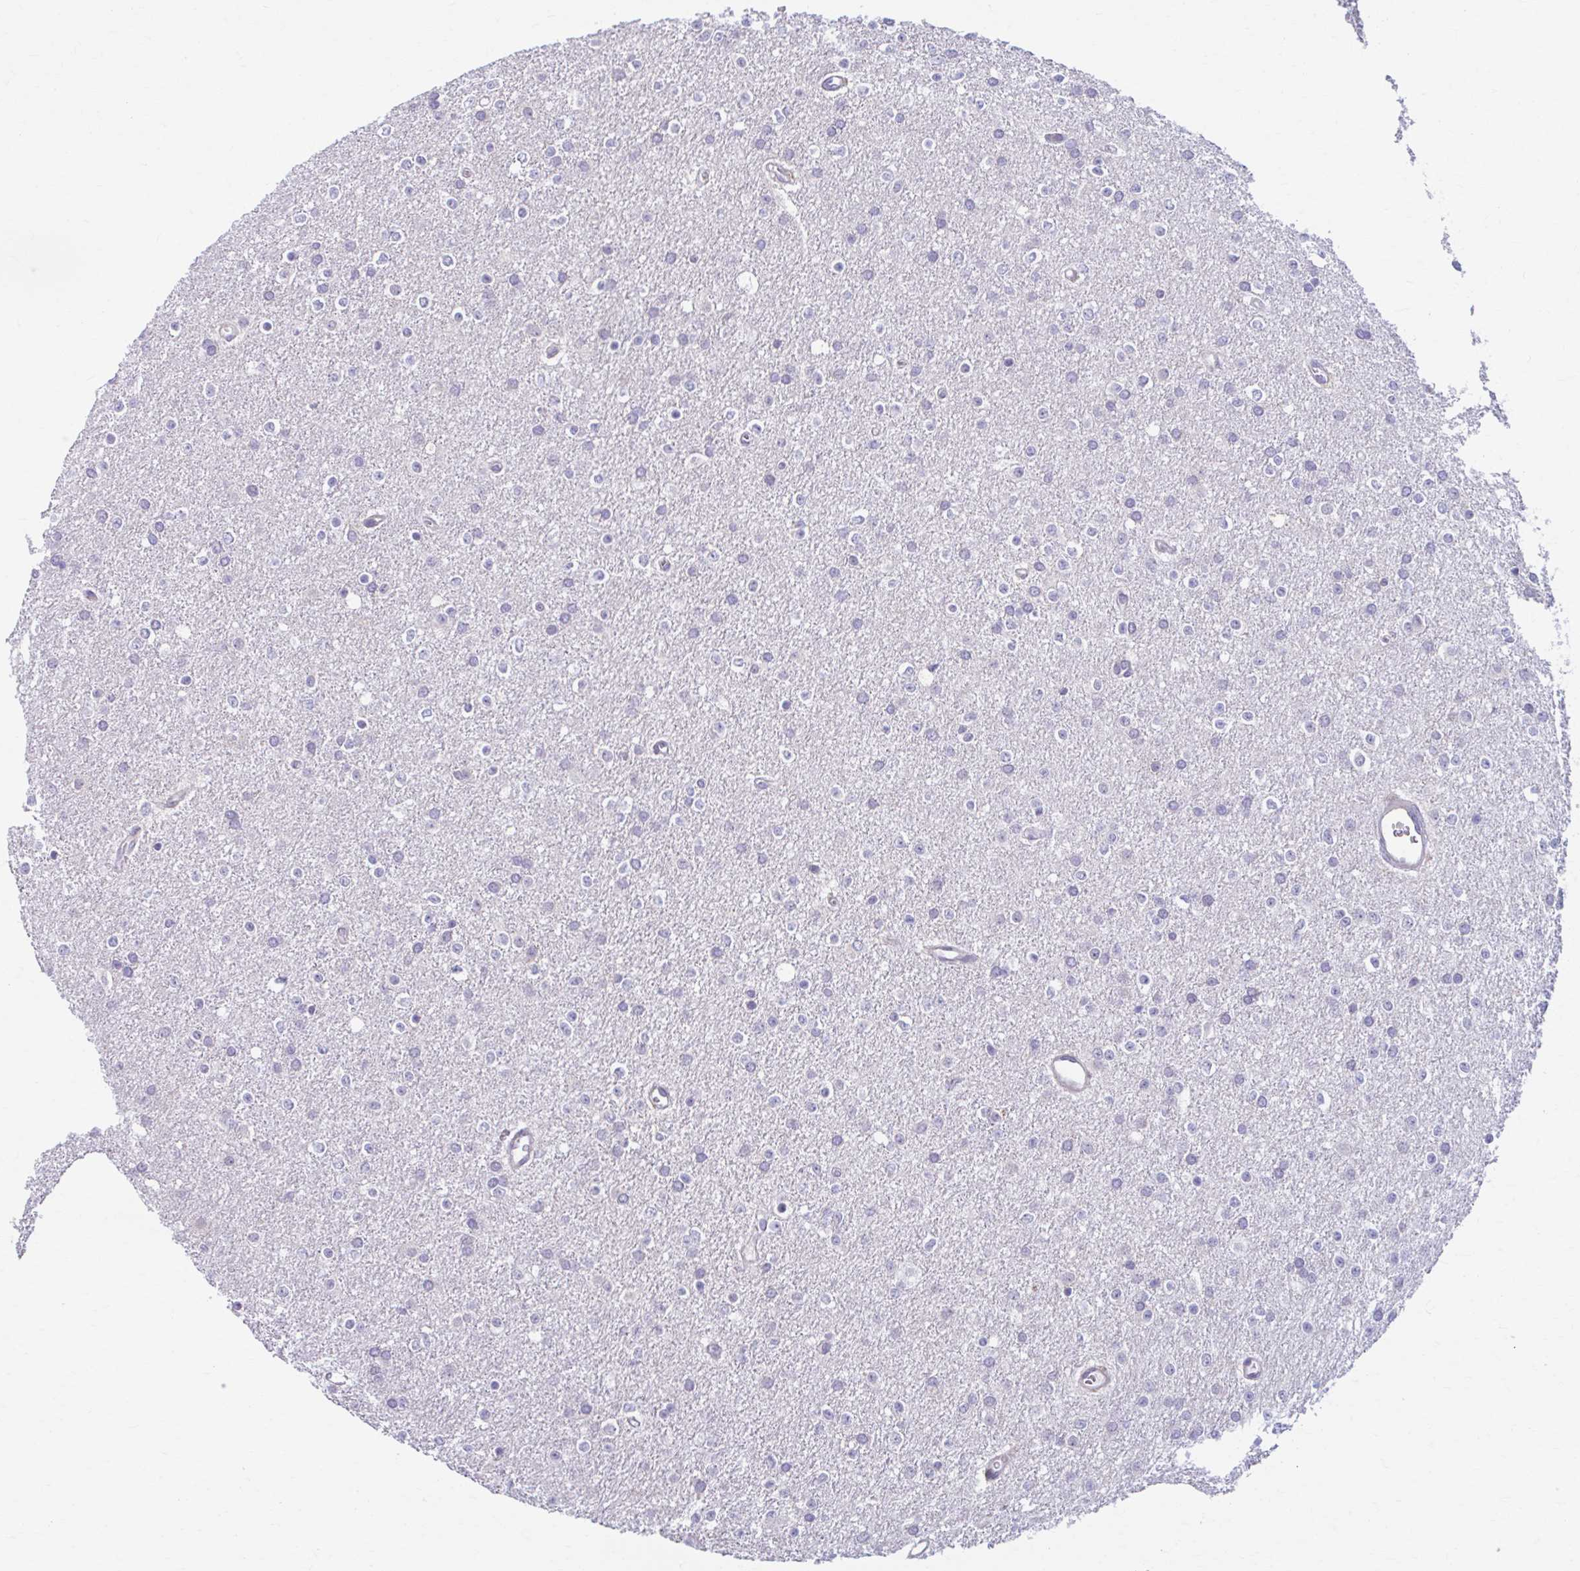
{"staining": {"intensity": "negative", "quantity": "none", "location": "none"}, "tissue": "glioma", "cell_type": "Tumor cells", "image_type": "cancer", "snomed": [{"axis": "morphology", "description": "Glioma, malignant, Low grade"}, {"axis": "topography", "description": "Brain"}], "caption": "Tumor cells show no significant expression in glioma.", "gene": "ADAT3", "patient": {"sex": "female", "age": 34}}